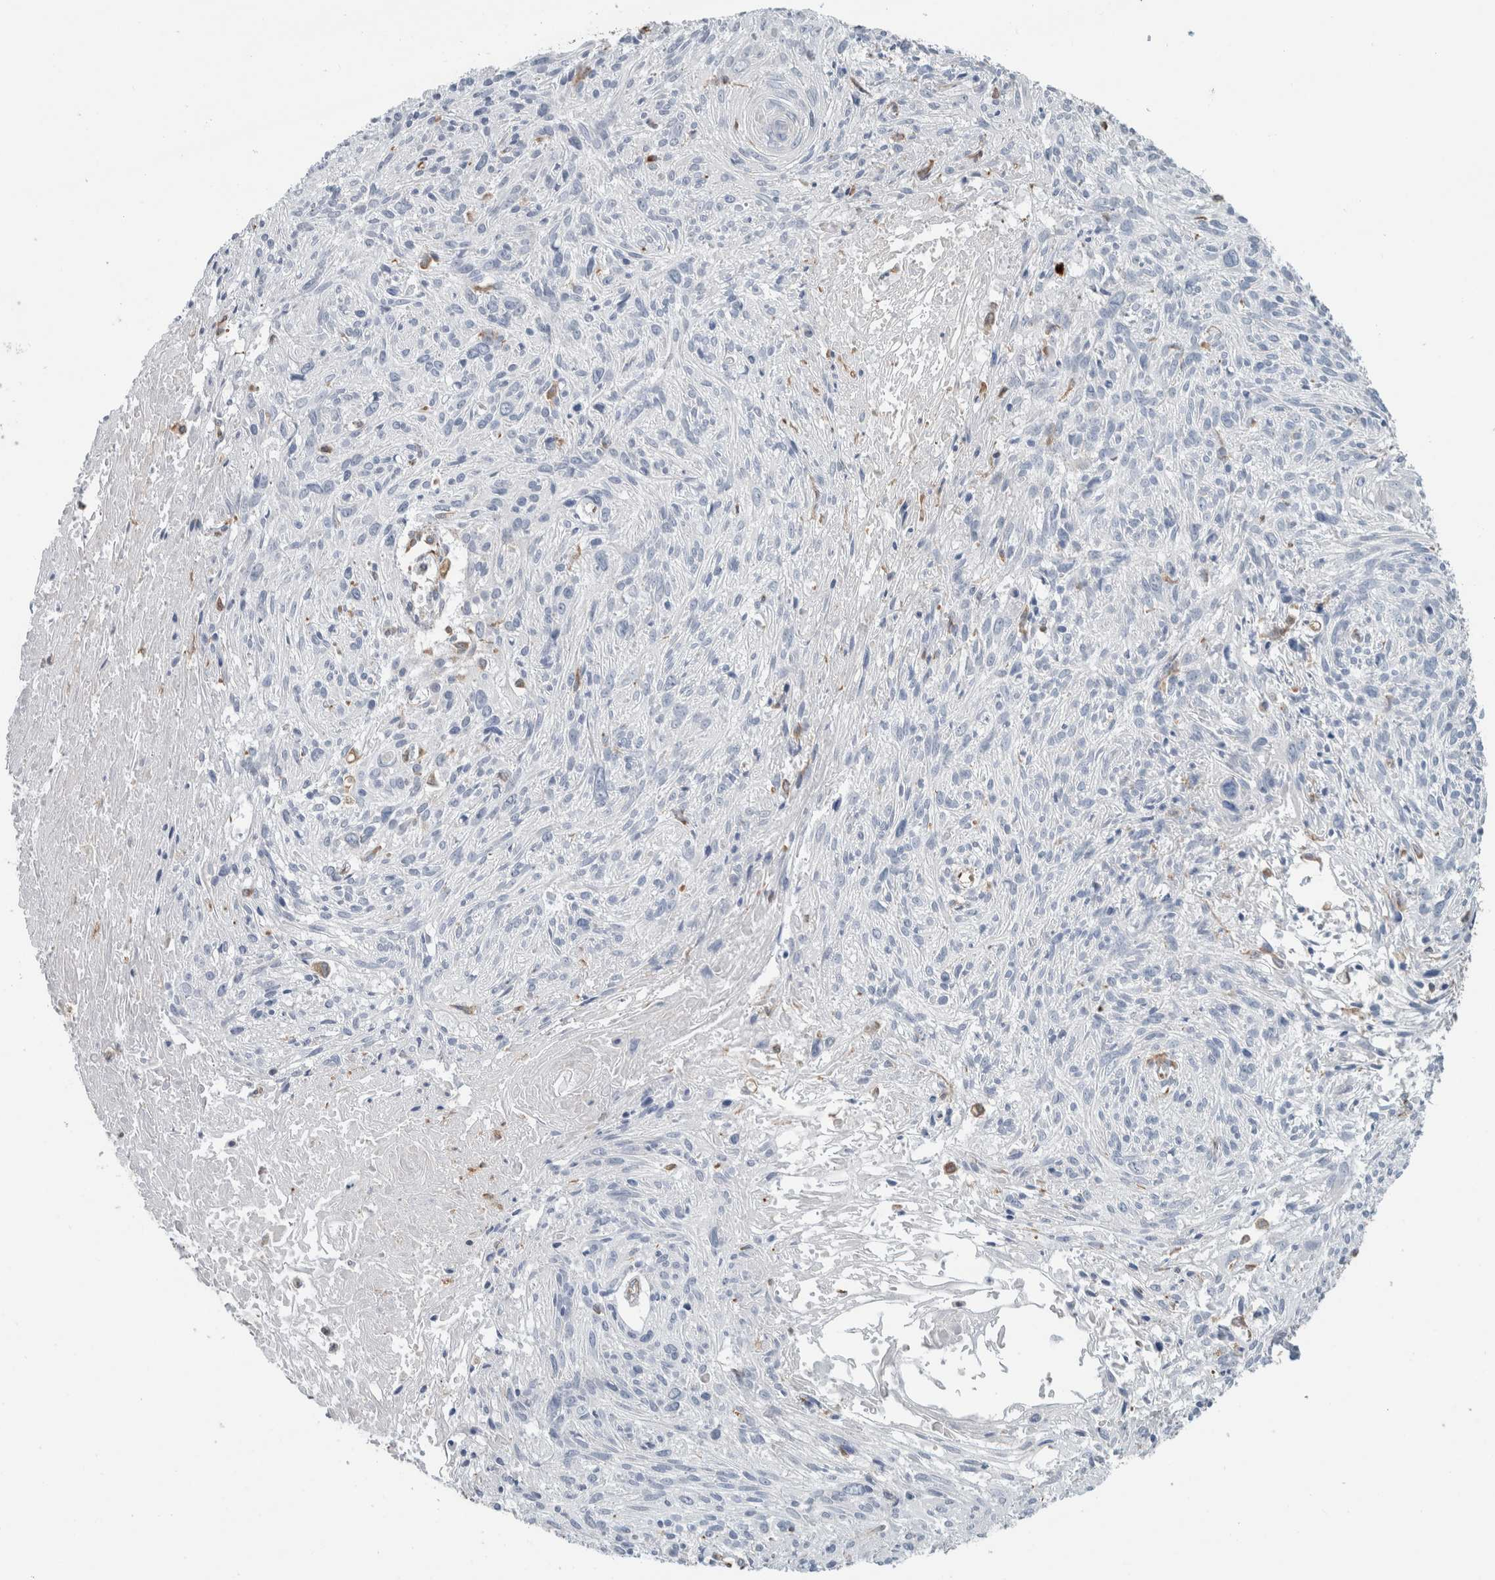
{"staining": {"intensity": "negative", "quantity": "none", "location": "none"}, "tissue": "cervical cancer", "cell_type": "Tumor cells", "image_type": "cancer", "snomed": [{"axis": "morphology", "description": "Squamous cell carcinoma, NOS"}, {"axis": "topography", "description": "Cervix"}], "caption": "Immunohistochemistry histopathology image of human cervical cancer stained for a protein (brown), which displays no expression in tumor cells.", "gene": "LY86", "patient": {"sex": "female", "age": 51}}